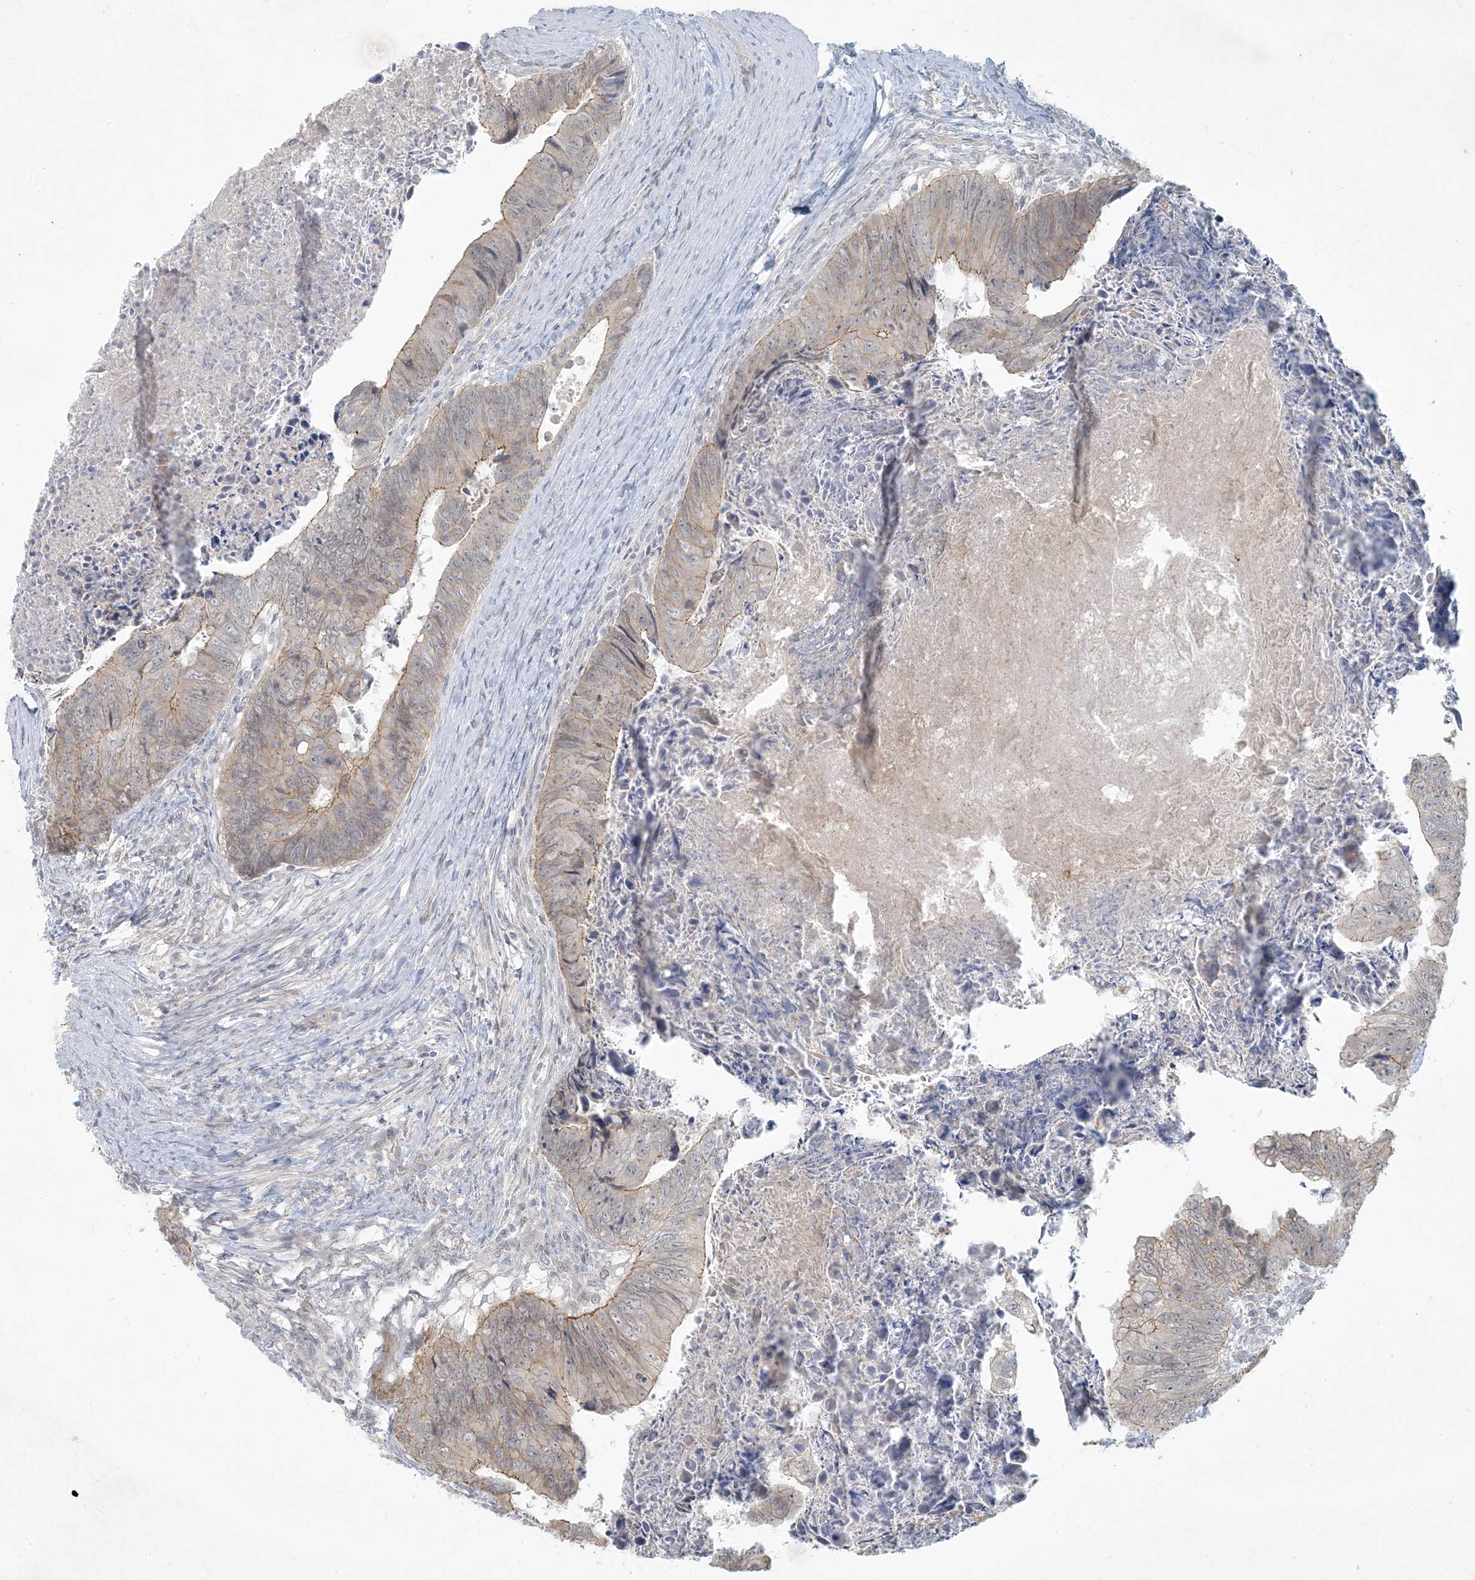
{"staining": {"intensity": "moderate", "quantity": "<25%", "location": "cytoplasmic/membranous"}, "tissue": "colorectal cancer", "cell_type": "Tumor cells", "image_type": "cancer", "snomed": [{"axis": "morphology", "description": "Adenocarcinoma, NOS"}, {"axis": "topography", "description": "Colon"}], "caption": "This is an image of IHC staining of colorectal cancer (adenocarcinoma), which shows moderate positivity in the cytoplasmic/membranous of tumor cells.", "gene": "BCORL1", "patient": {"sex": "female", "age": 67}}